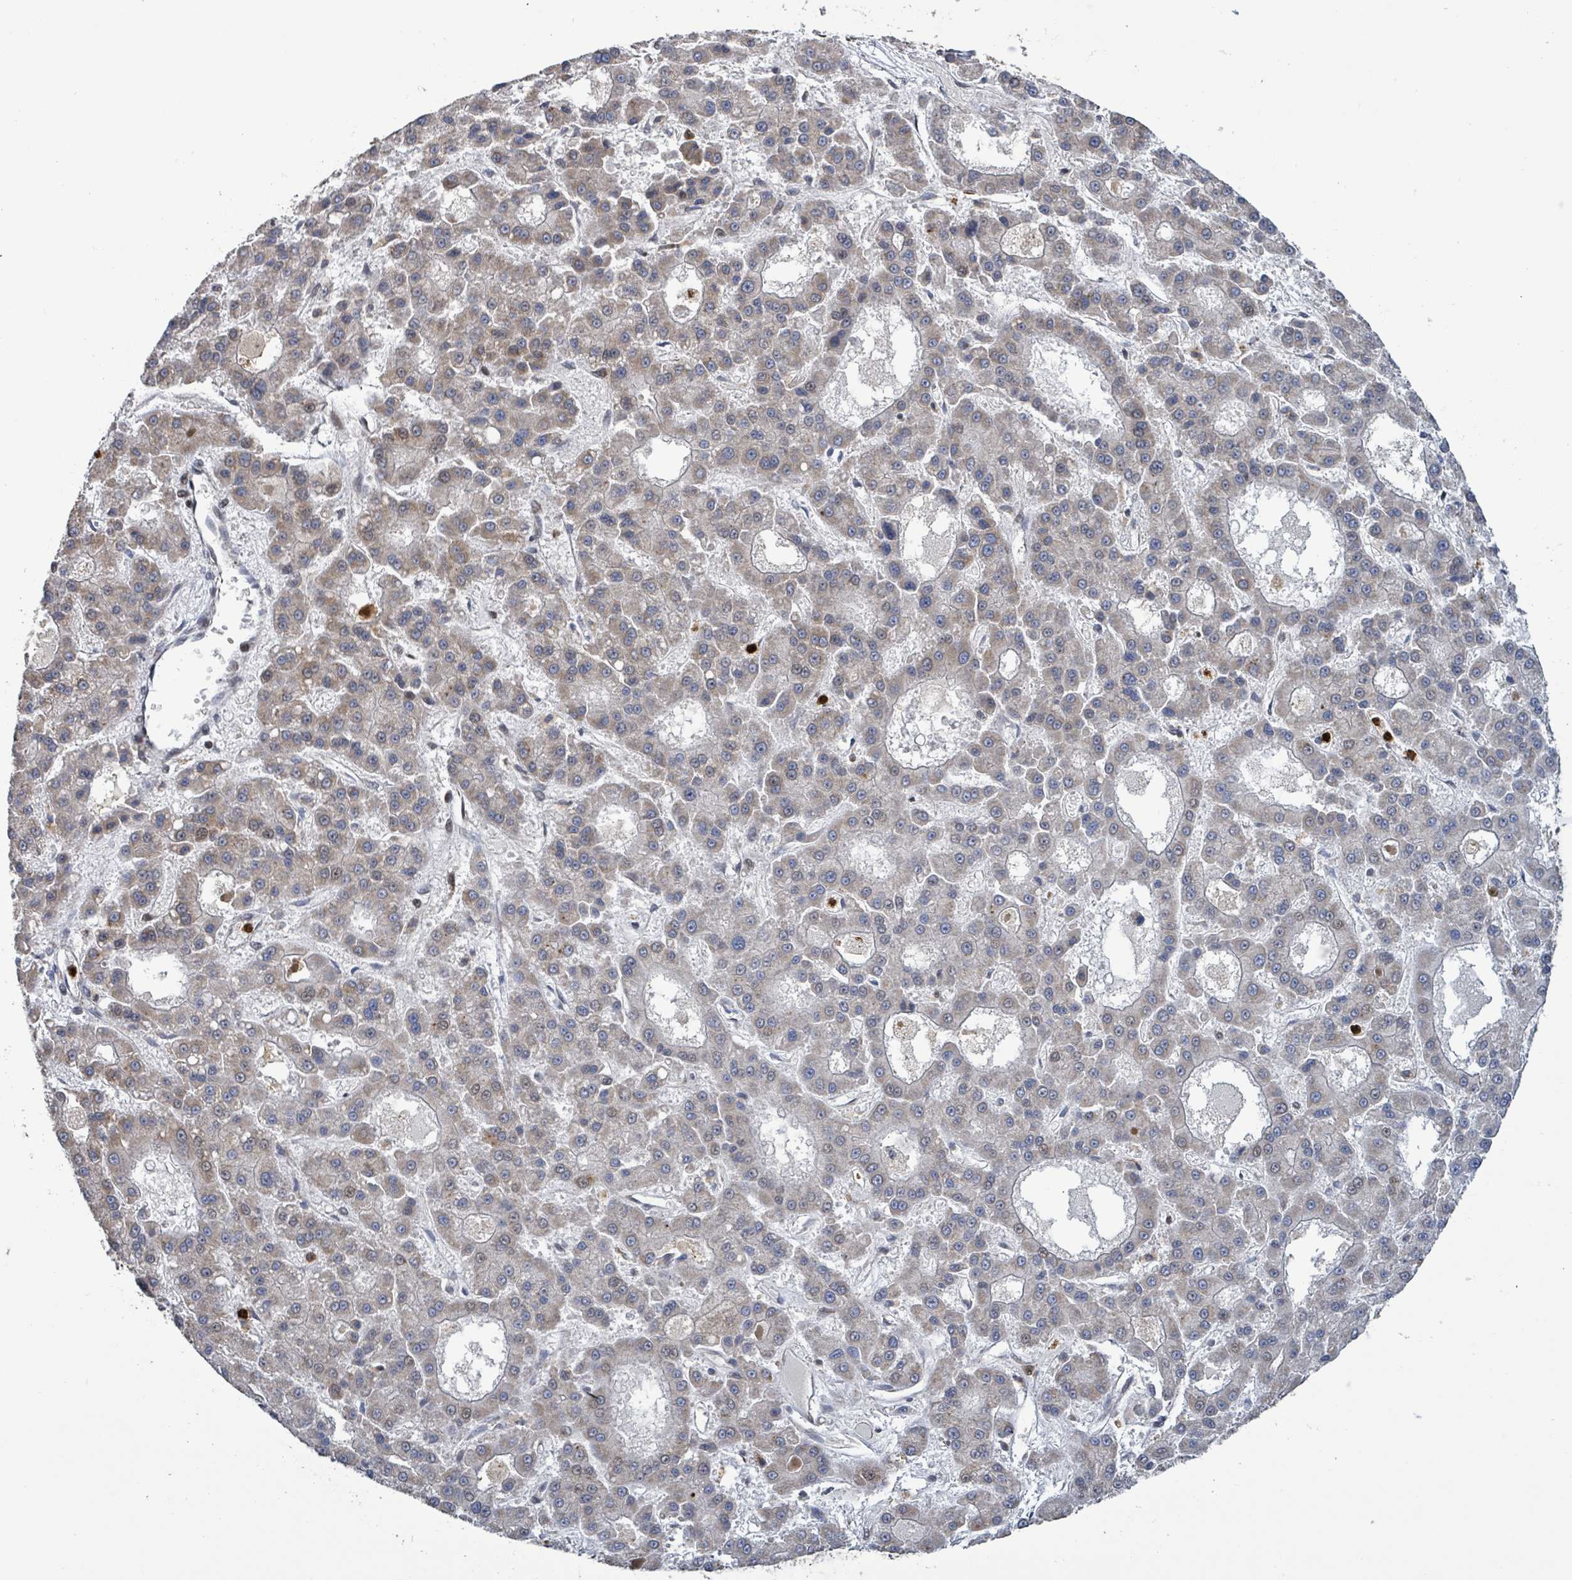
{"staining": {"intensity": "weak", "quantity": "<25%", "location": "cytoplasmic/membranous"}, "tissue": "liver cancer", "cell_type": "Tumor cells", "image_type": "cancer", "snomed": [{"axis": "morphology", "description": "Carcinoma, Hepatocellular, NOS"}, {"axis": "topography", "description": "Liver"}], "caption": "Protein analysis of hepatocellular carcinoma (liver) displays no significant positivity in tumor cells. The staining was performed using DAB to visualize the protein expression in brown, while the nuclei were stained in blue with hematoxylin (Magnification: 20x).", "gene": "COQ6", "patient": {"sex": "male", "age": 70}}